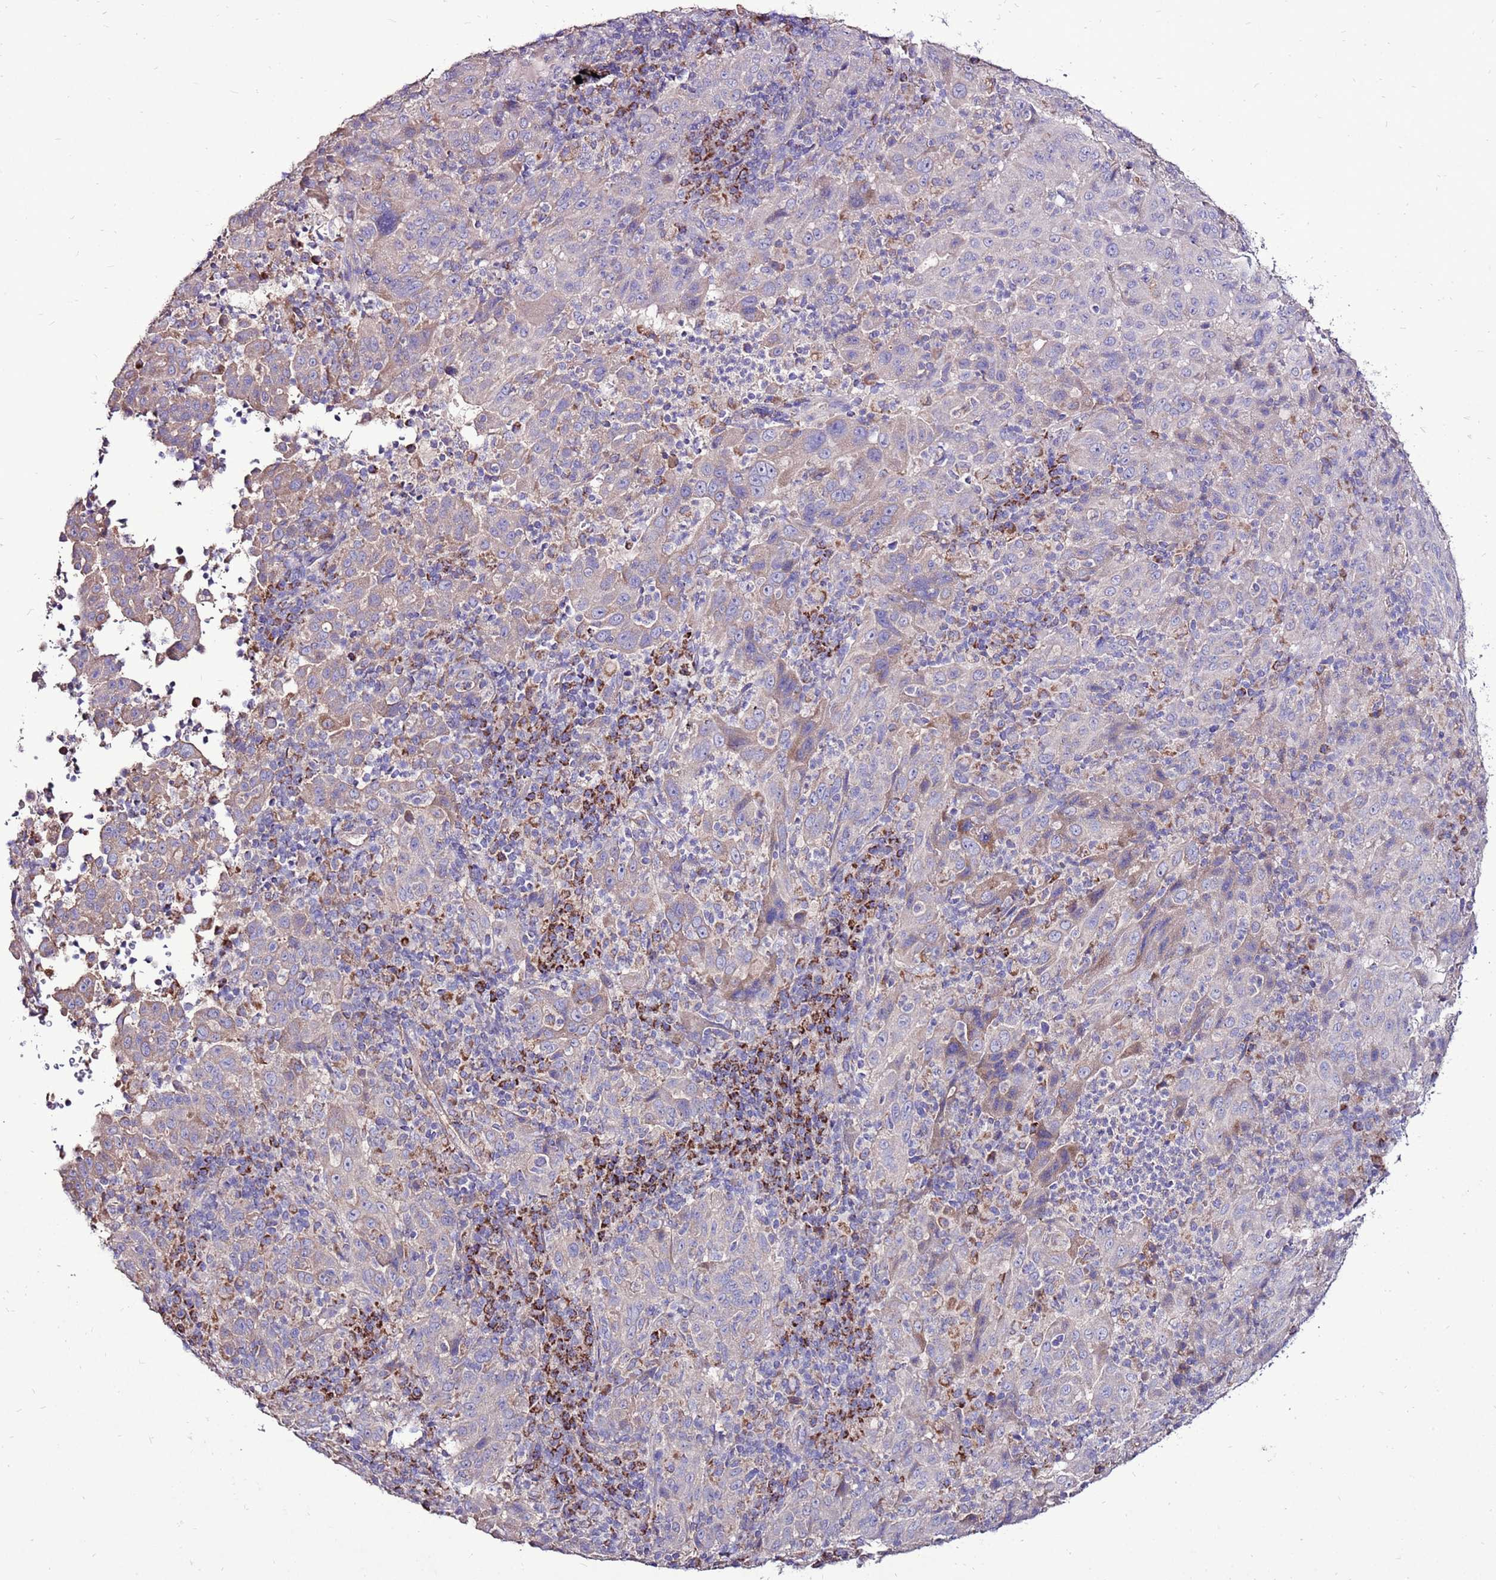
{"staining": {"intensity": "moderate", "quantity": "<25%", "location": "cytoplasmic/membranous"}, "tissue": "pancreatic cancer", "cell_type": "Tumor cells", "image_type": "cancer", "snomed": [{"axis": "morphology", "description": "Adenocarcinoma, NOS"}, {"axis": "topography", "description": "Pancreas"}], "caption": "Pancreatic cancer stained with DAB (3,3'-diaminobenzidine) immunohistochemistry exhibits low levels of moderate cytoplasmic/membranous expression in approximately <25% of tumor cells.", "gene": "TMEM106C", "patient": {"sex": "male", "age": 63}}